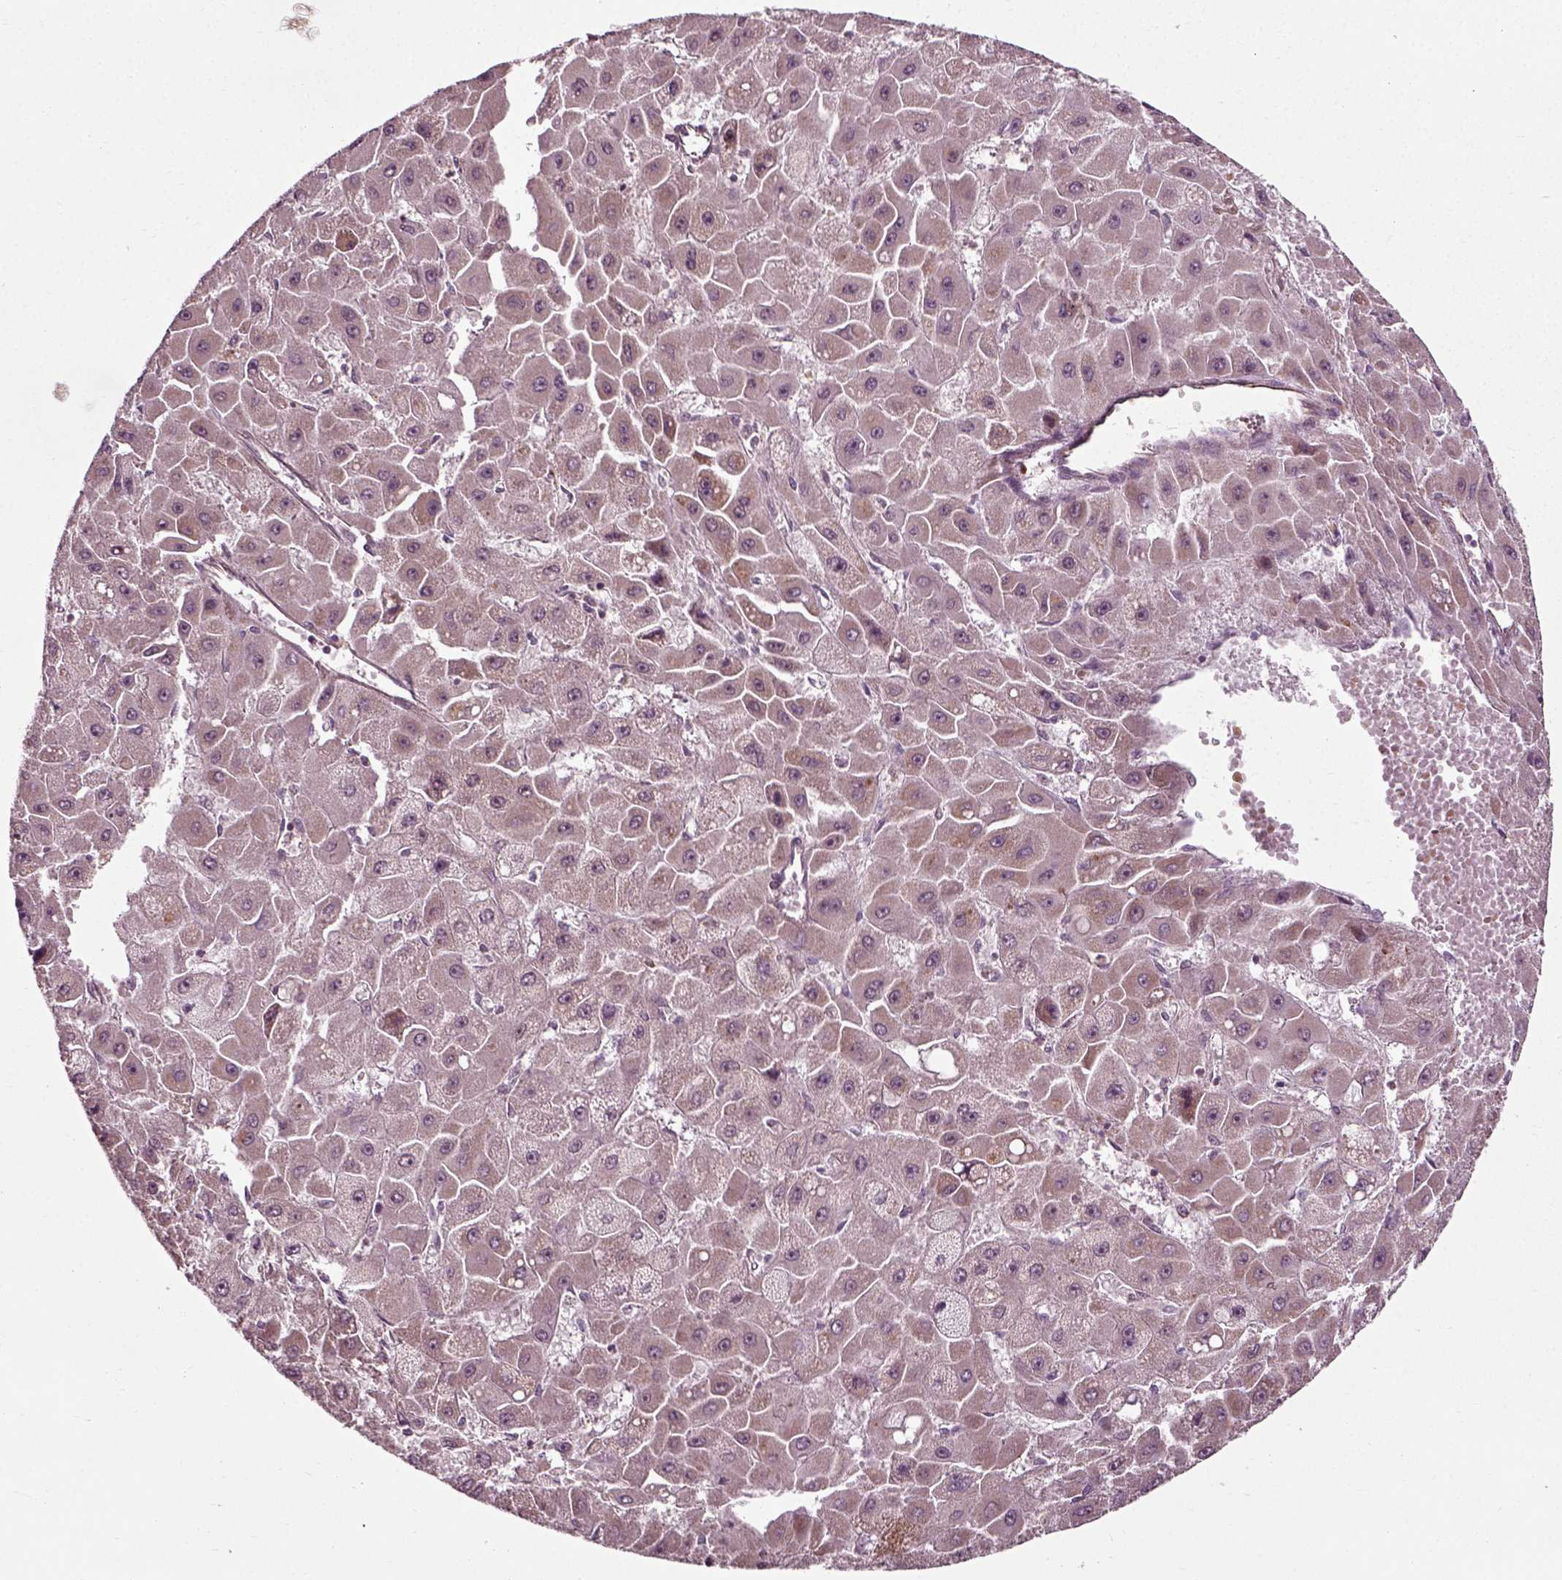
{"staining": {"intensity": "weak", "quantity": "<25%", "location": "cytoplasmic/membranous"}, "tissue": "liver cancer", "cell_type": "Tumor cells", "image_type": "cancer", "snomed": [{"axis": "morphology", "description": "Carcinoma, Hepatocellular, NOS"}, {"axis": "topography", "description": "Liver"}], "caption": "Liver hepatocellular carcinoma was stained to show a protein in brown. There is no significant expression in tumor cells.", "gene": "PLCD3", "patient": {"sex": "female", "age": 25}}